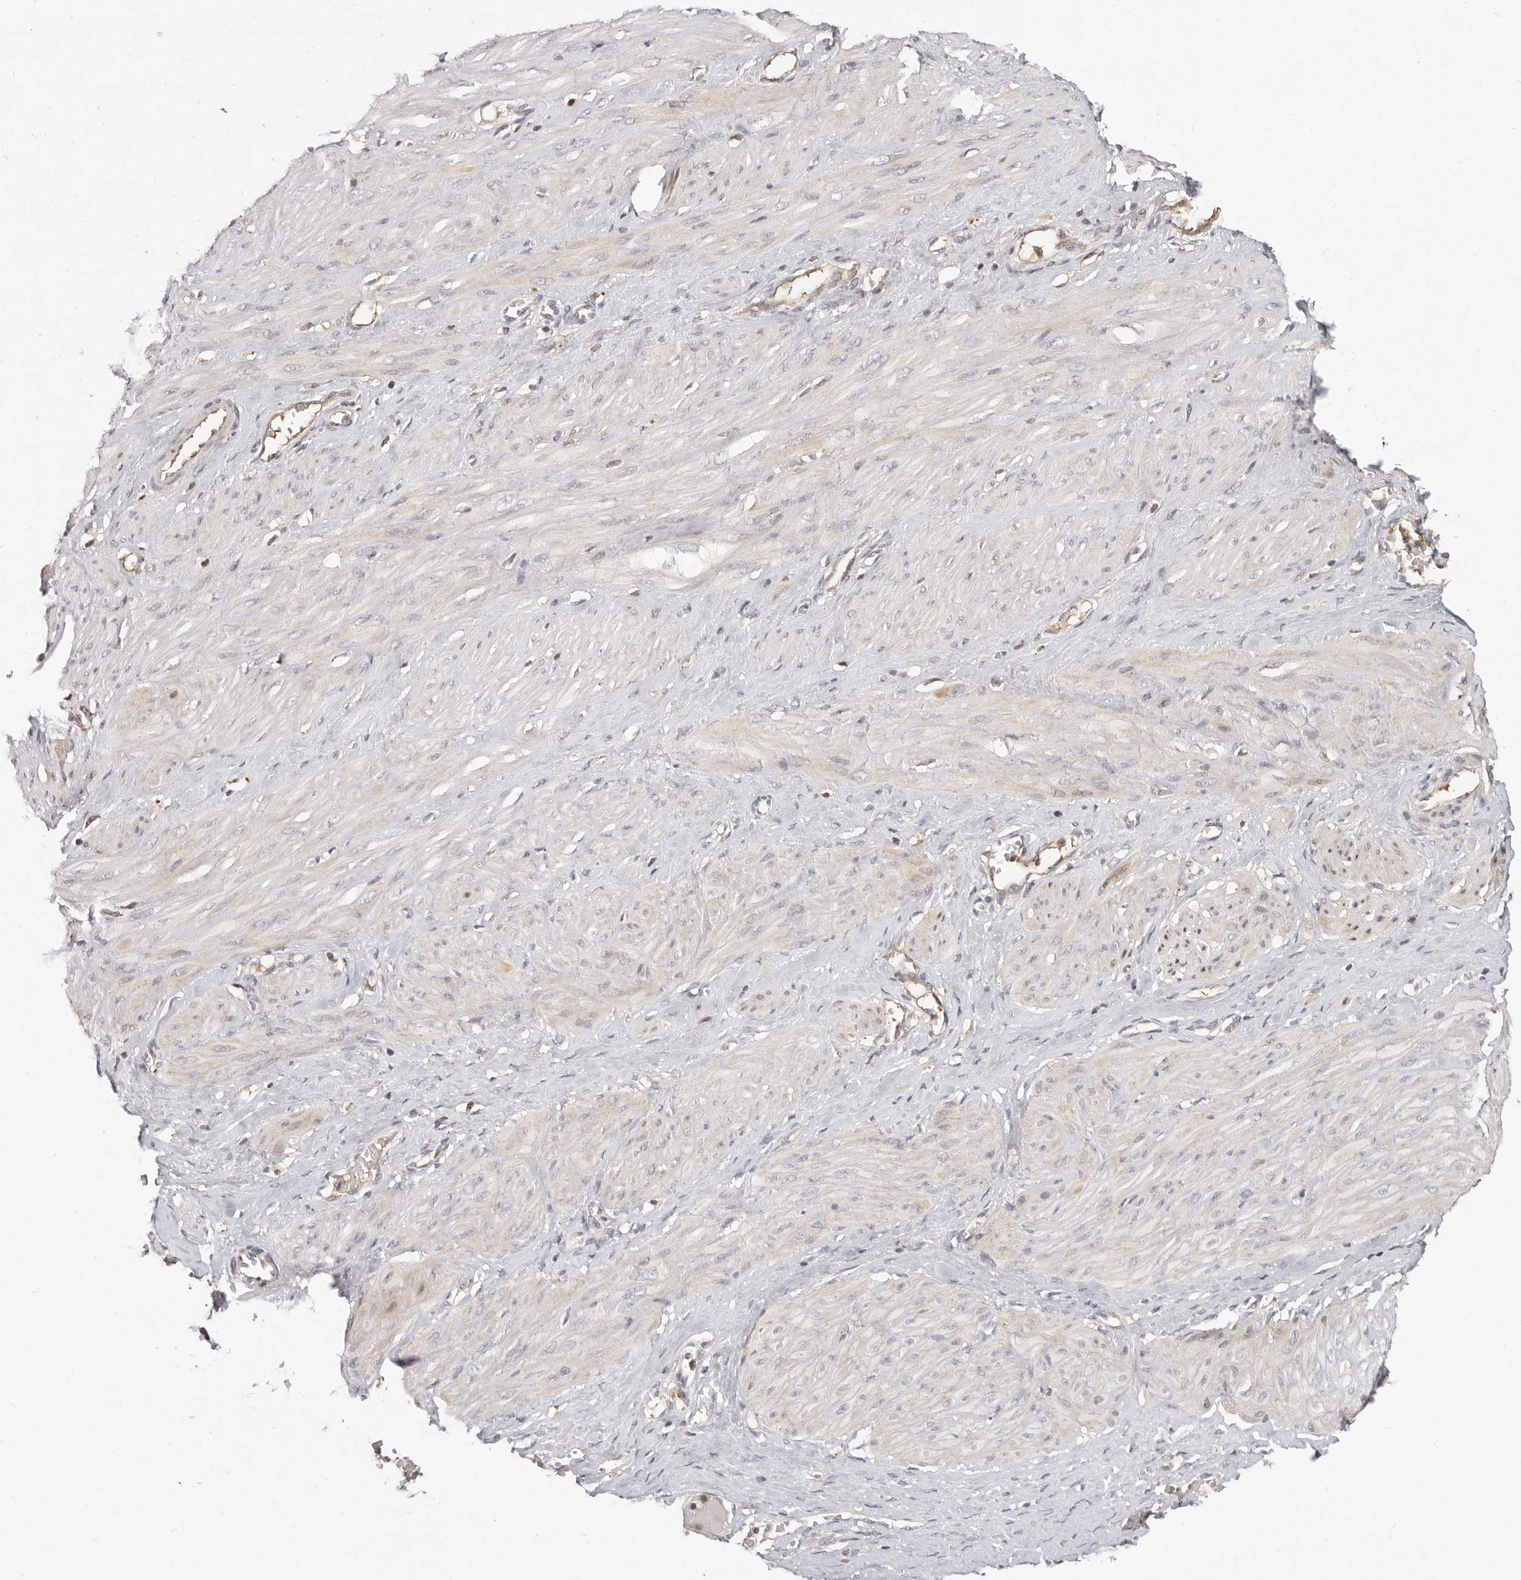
{"staining": {"intensity": "weak", "quantity": "25%-75%", "location": "cytoplasmic/membranous,nuclear"}, "tissue": "smooth muscle", "cell_type": "Smooth muscle cells", "image_type": "normal", "snomed": [{"axis": "morphology", "description": "Normal tissue, NOS"}, {"axis": "topography", "description": "Endometrium"}], "caption": "Immunohistochemical staining of unremarkable smooth muscle demonstrates low levels of weak cytoplasmic/membranous,nuclear expression in approximately 25%-75% of smooth muscle cells.", "gene": "ZRANB1", "patient": {"sex": "female", "age": 33}}